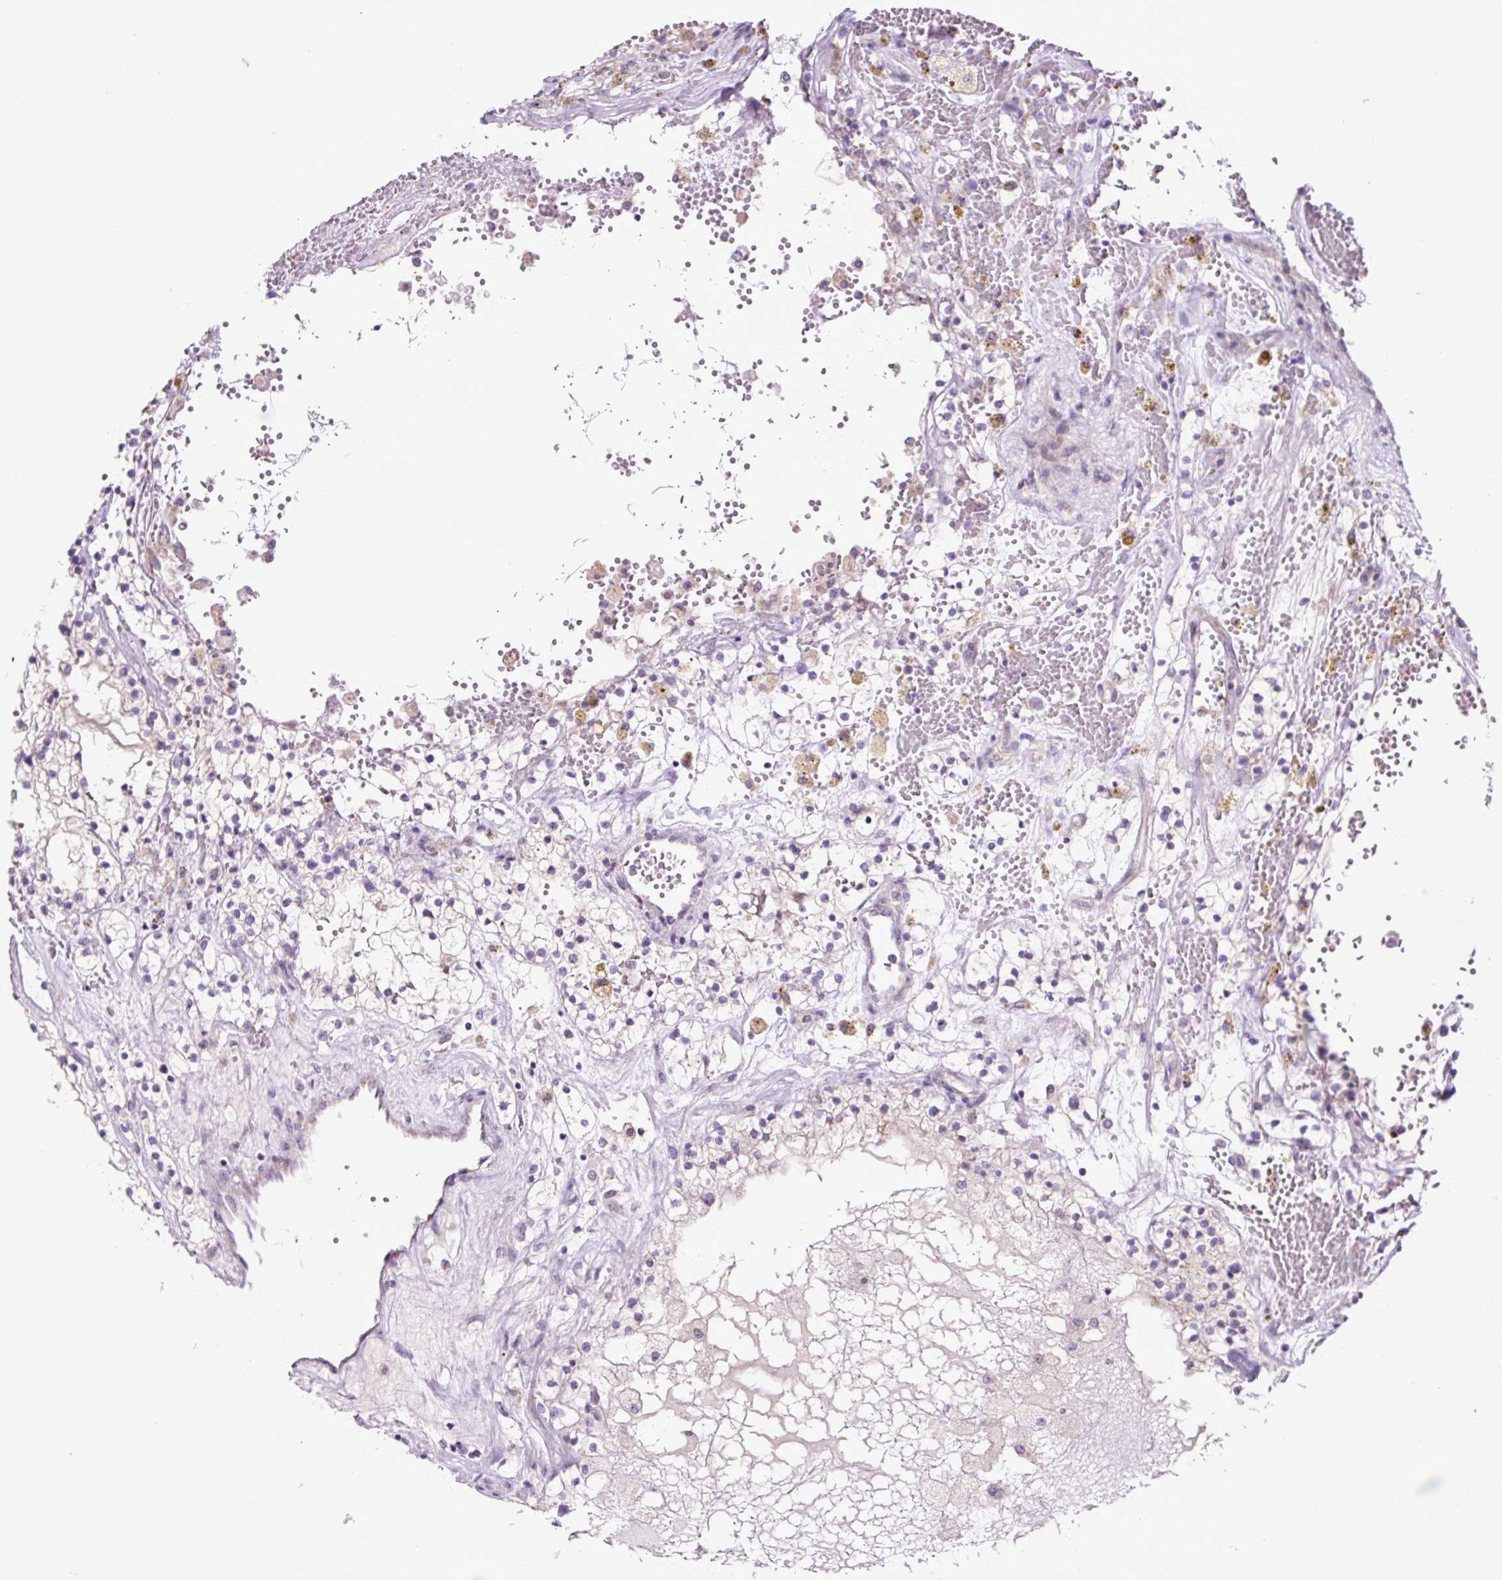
{"staining": {"intensity": "negative", "quantity": "none", "location": "none"}, "tissue": "renal cancer", "cell_type": "Tumor cells", "image_type": "cancer", "snomed": [{"axis": "morphology", "description": "Normal tissue, NOS"}, {"axis": "morphology", "description": "Adenocarcinoma, NOS"}, {"axis": "topography", "description": "Kidney"}], "caption": "IHC photomicrograph of neoplastic tissue: human renal adenocarcinoma stained with DAB (3,3'-diaminobenzidine) shows no significant protein positivity in tumor cells.", "gene": "OGDHL", "patient": {"sex": "male", "age": 68}}